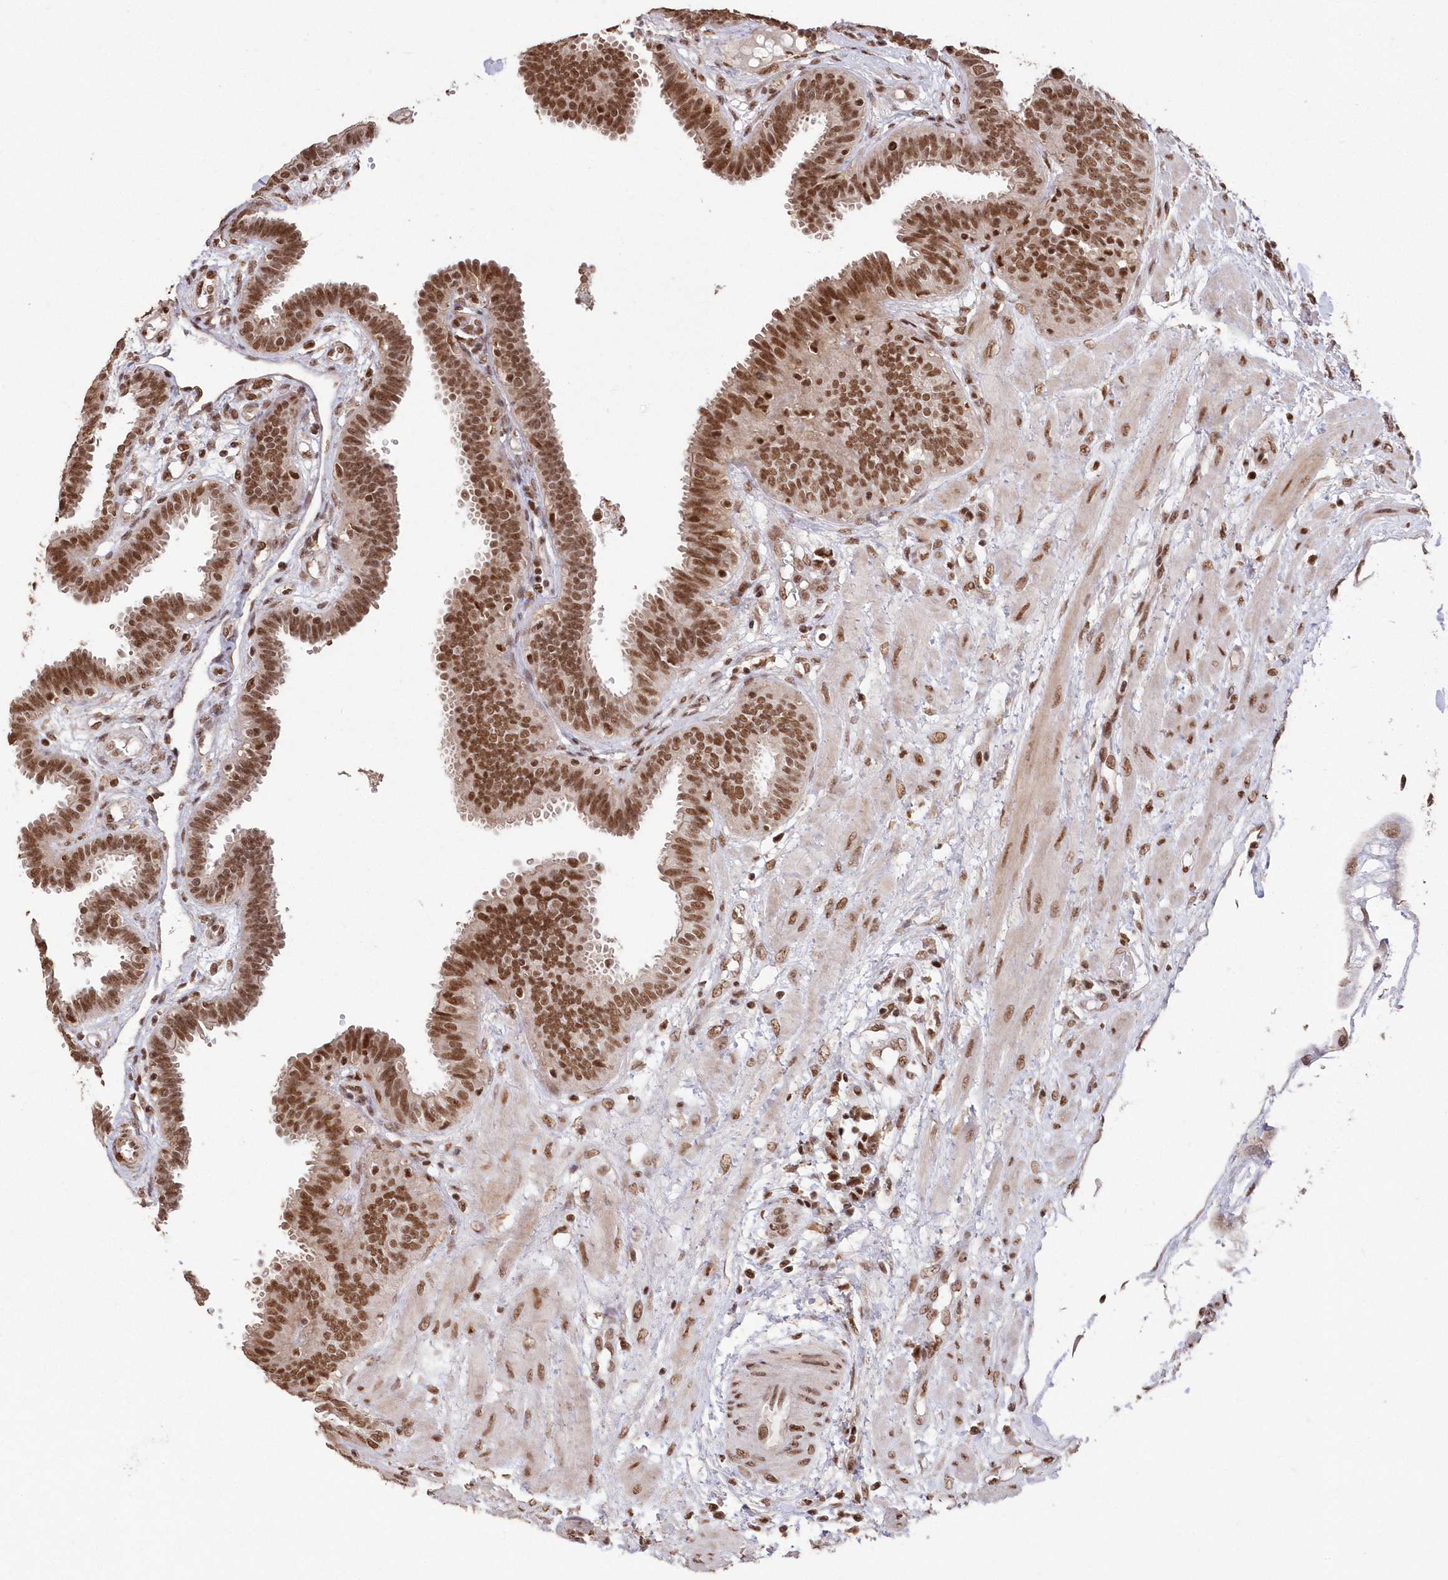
{"staining": {"intensity": "moderate", "quantity": ">75%", "location": "nuclear"}, "tissue": "fallopian tube", "cell_type": "Glandular cells", "image_type": "normal", "snomed": [{"axis": "morphology", "description": "Normal tissue, NOS"}, {"axis": "topography", "description": "Fallopian tube"}], "caption": "Glandular cells show moderate nuclear expression in approximately >75% of cells in normal fallopian tube. (brown staining indicates protein expression, while blue staining denotes nuclei).", "gene": "PDS5A", "patient": {"sex": "female", "age": 32}}